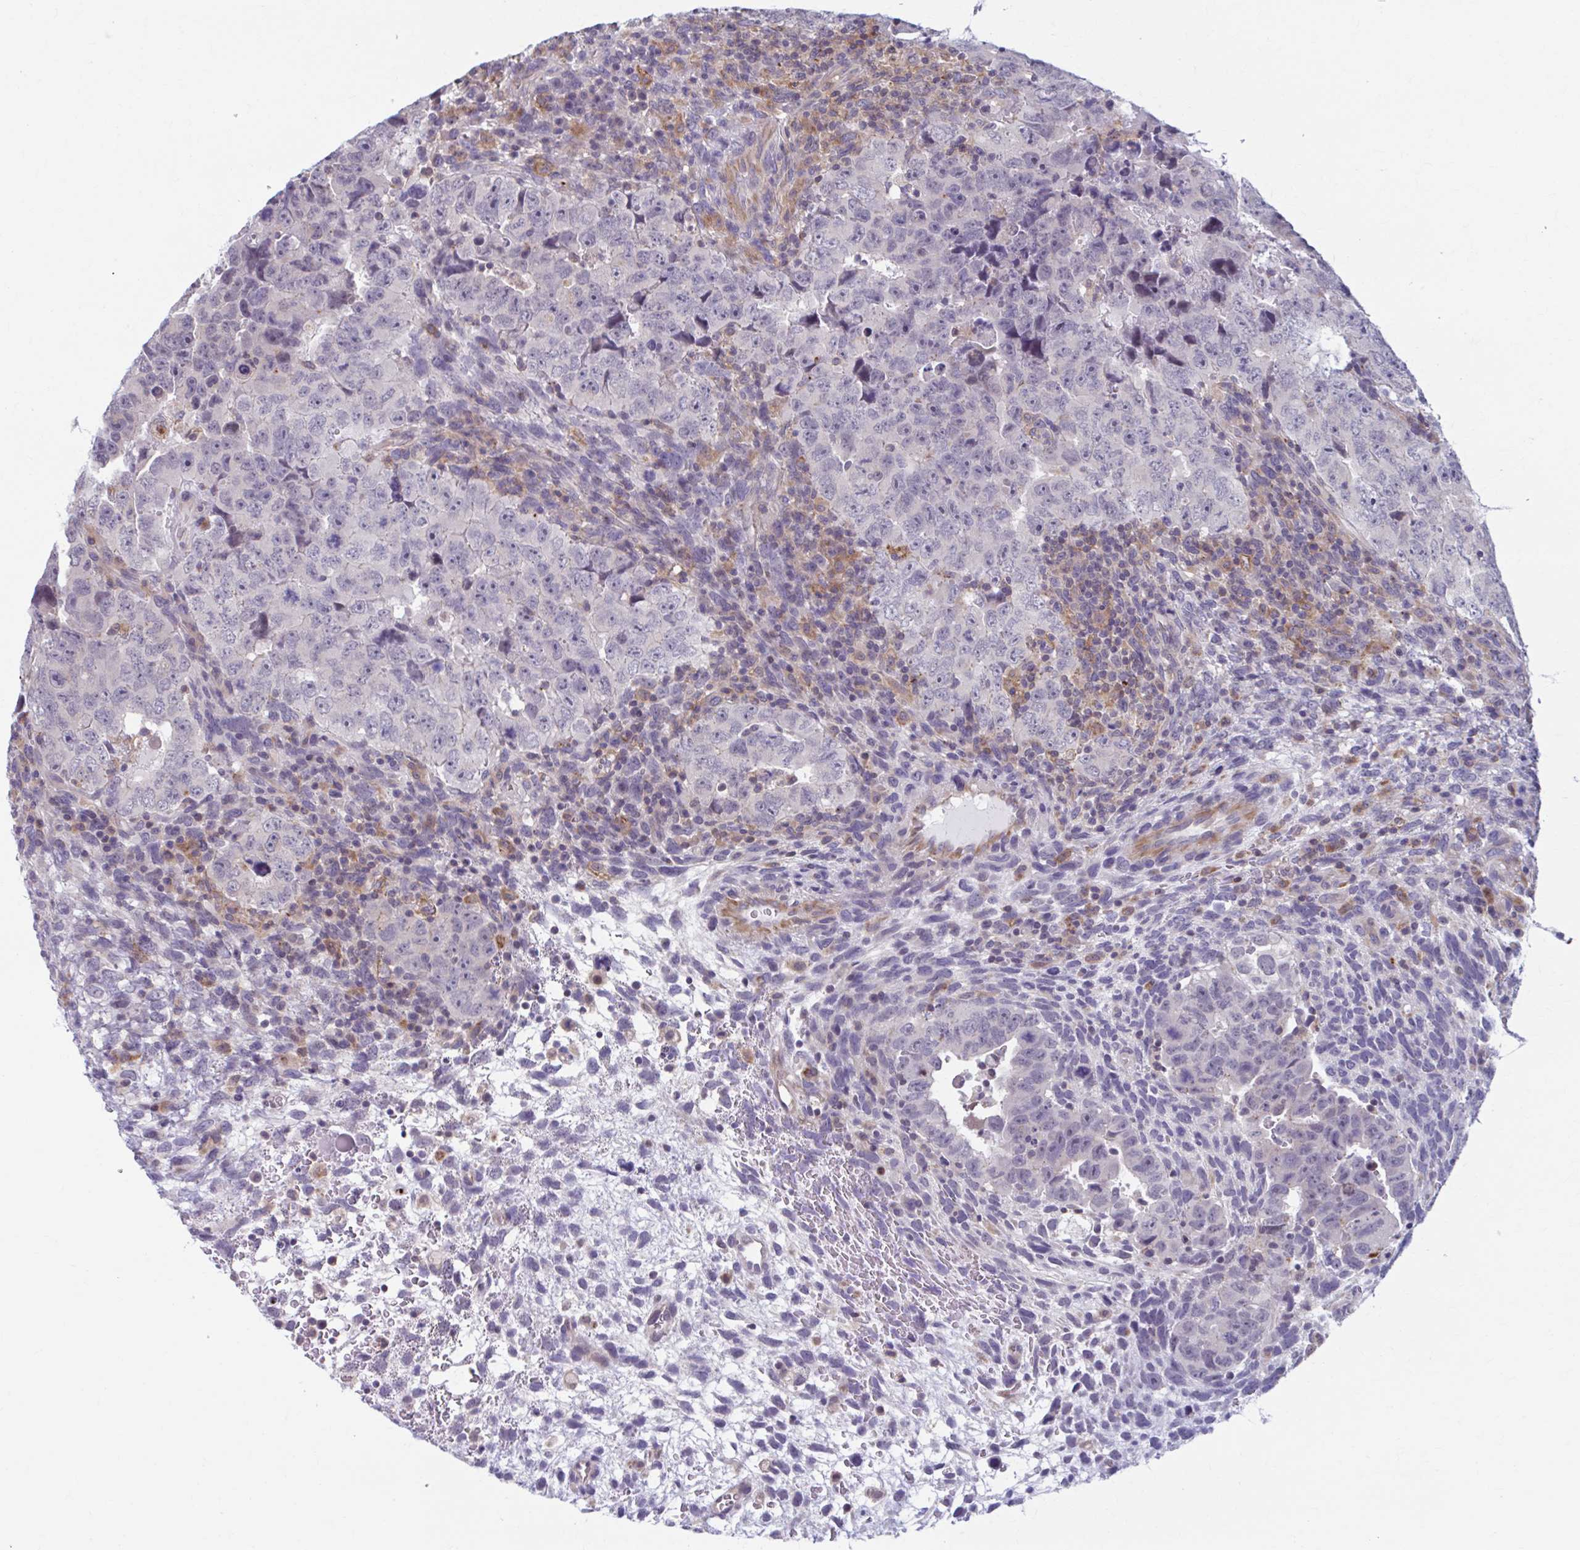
{"staining": {"intensity": "negative", "quantity": "none", "location": "none"}, "tissue": "testis cancer", "cell_type": "Tumor cells", "image_type": "cancer", "snomed": [{"axis": "morphology", "description": "Carcinoma, Embryonal, NOS"}, {"axis": "topography", "description": "Testis"}], "caption": "This histopathology image is of embryonal carcinoma (testis) stained with immunohistochemistry (IHC) to label a protein in brown with the nuclei are counter-stained blue. There is no positivity in tumor cells.", "gene": "ADAT3", "patient": {"sex": "male", "age": 24}}